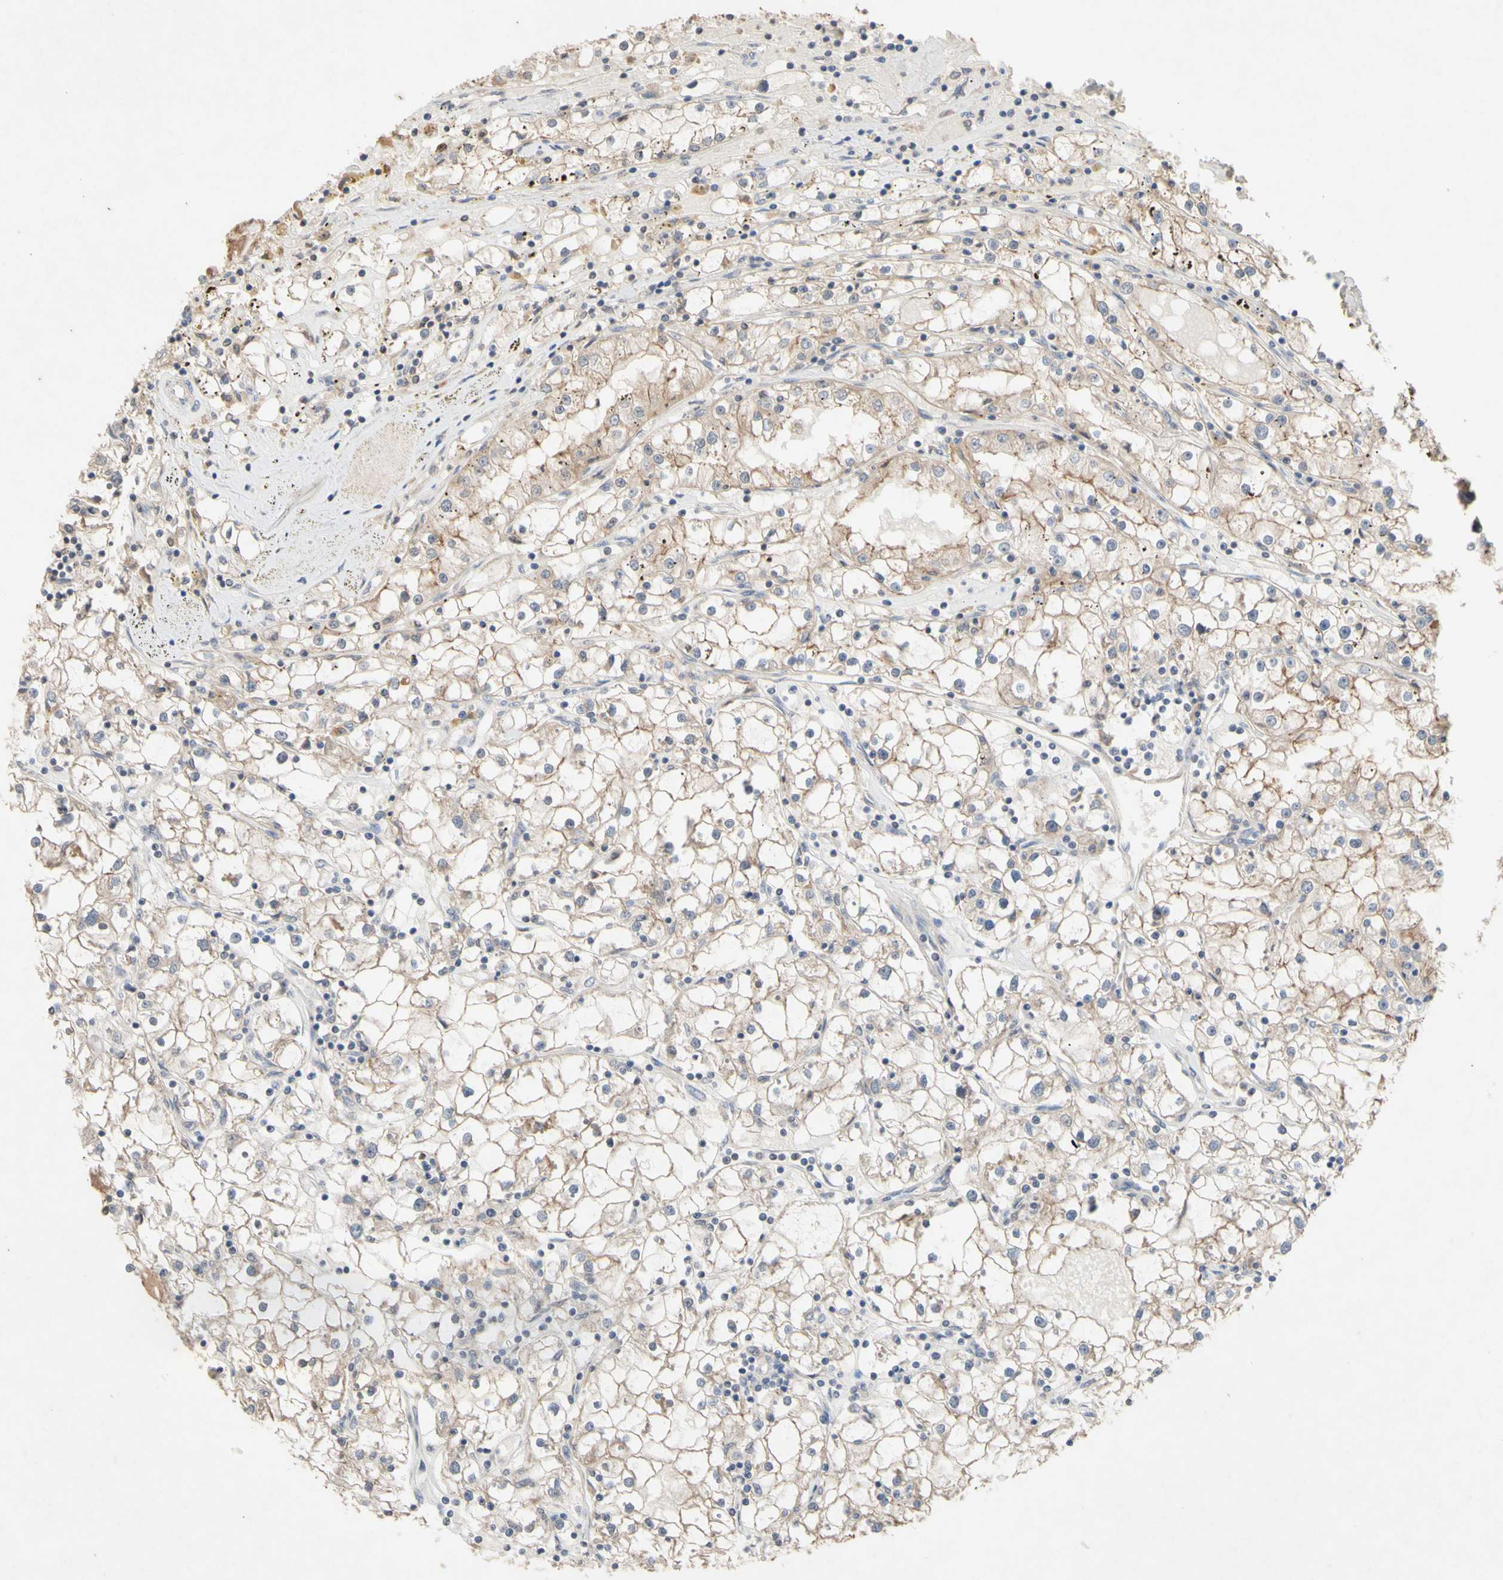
{"staining": {"intensity": "weak", "quantity": ">75%", "location": "cytoplasmic/membranous"}, "tissue": "renal cancer", "cell_type": "Tumor cells", "image_type": "cancer", "snomed": [{"axis": "morphology", "description": "Adenocarcinoma, NOS"}, {"axis": "topography", "description": "Kidney"}], "caption": "Immunohistochemistry (IHC) staining of renal cancer, which reveals low levels of weak cytoplasmic/membranous expression in about >75% of tumor cells indicating weak cytoplasmic/membranous protein expression. The staining was performed using DAB (brown) for protein detection and nuclei were counterstained in hematoxylin (blue).", "gene": "NECTIN3", "patient": {"sex": "male", "age": 56}}